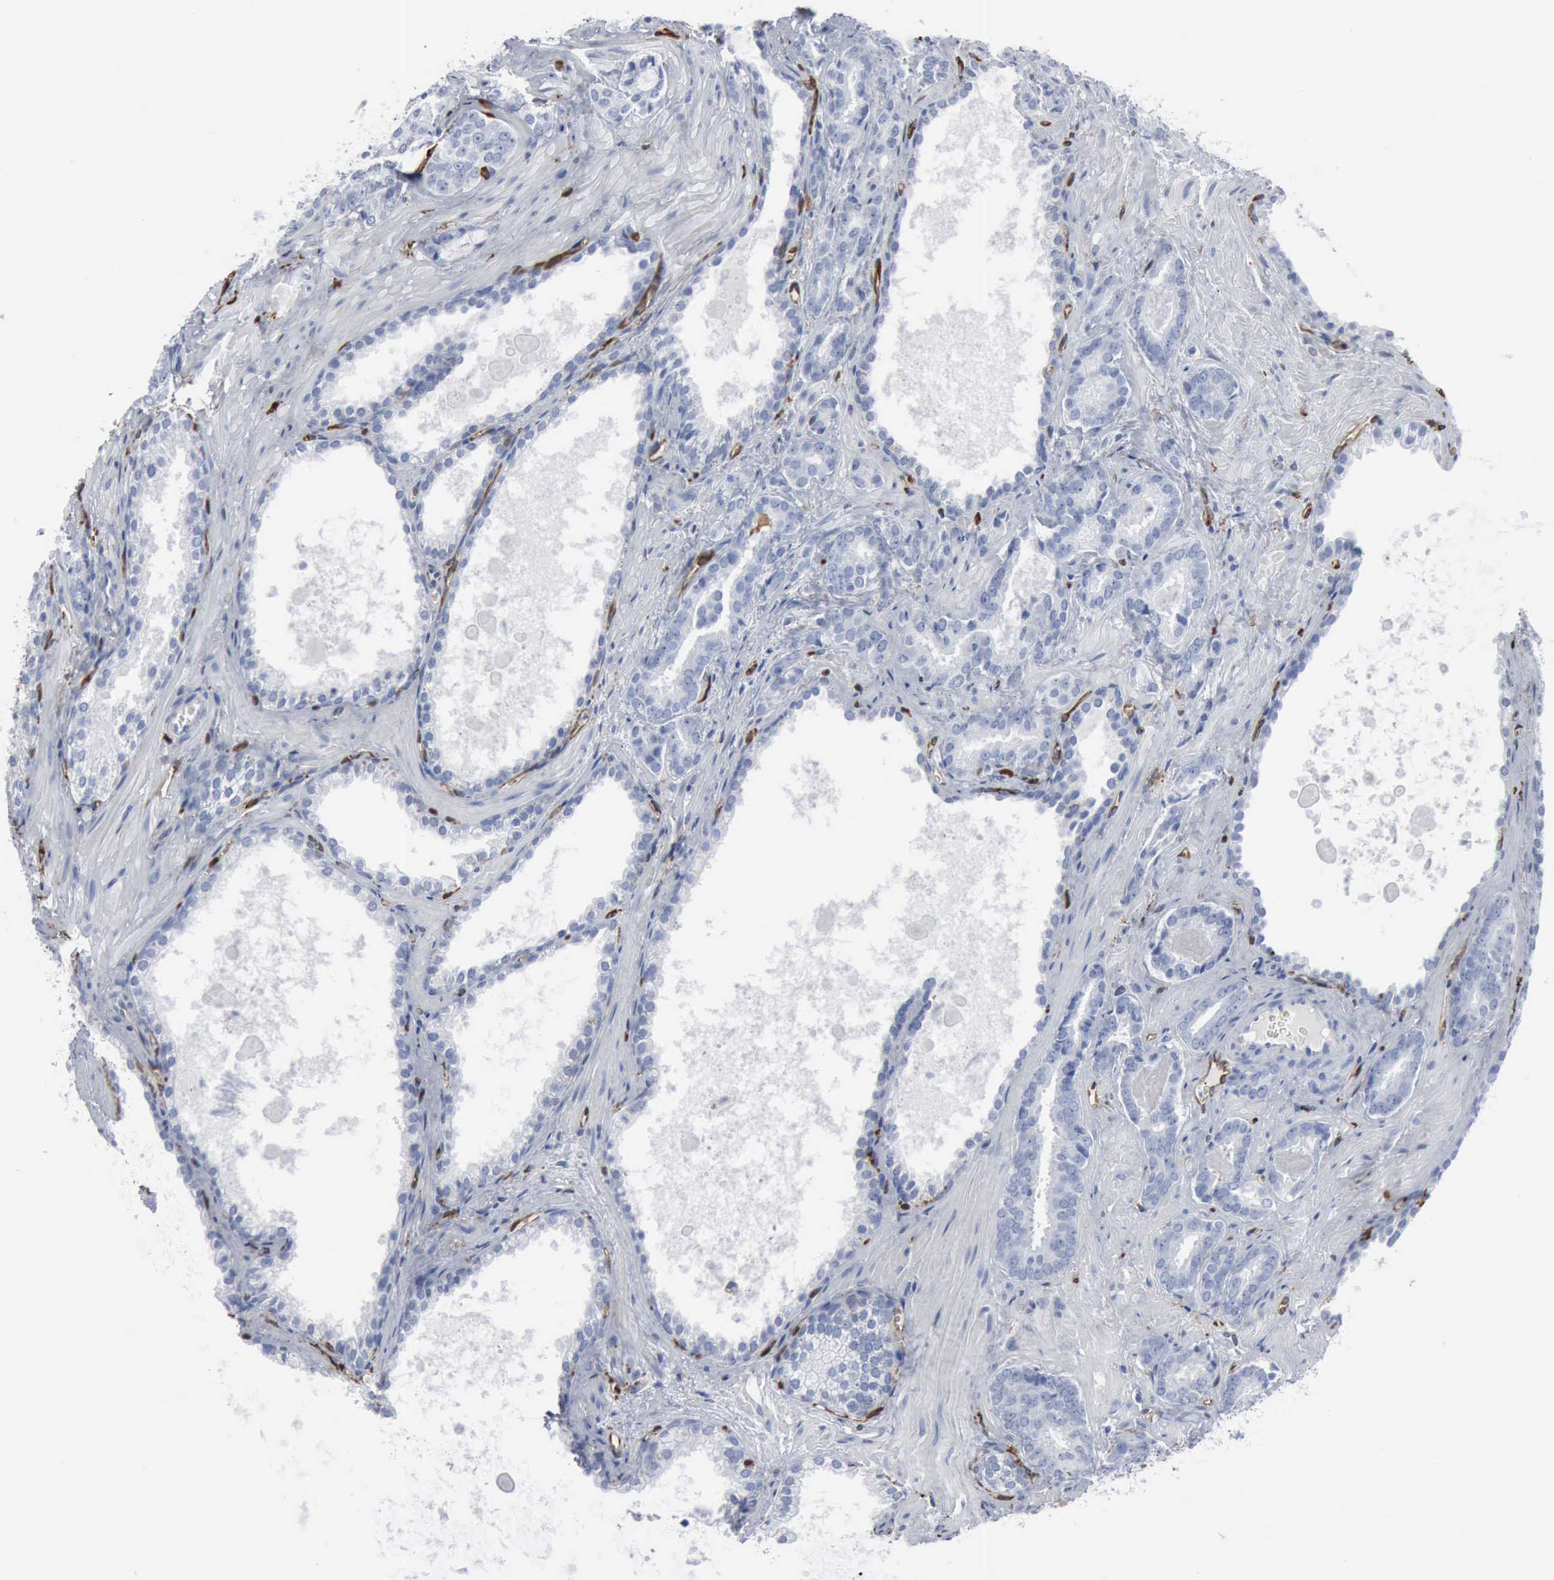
{"staining": {"intensity": "negative", "quantity": "none", "location": "none"}, "tissue": "prostate cancer", "cell_type": "Tumor cells", "image_type": "cancer", "snomed": [{"axis": "morphology", "description": "Adenocarcinoma, Medium grade"}, {"axis": "topography", "description": "Prostate"}], "caption": "Tumor cells show no significant protein positivity in medium-grade adenocarcinoma (prostate).", "gene": "FSCN1", "patient": {"sex": "male", "age": 64}}